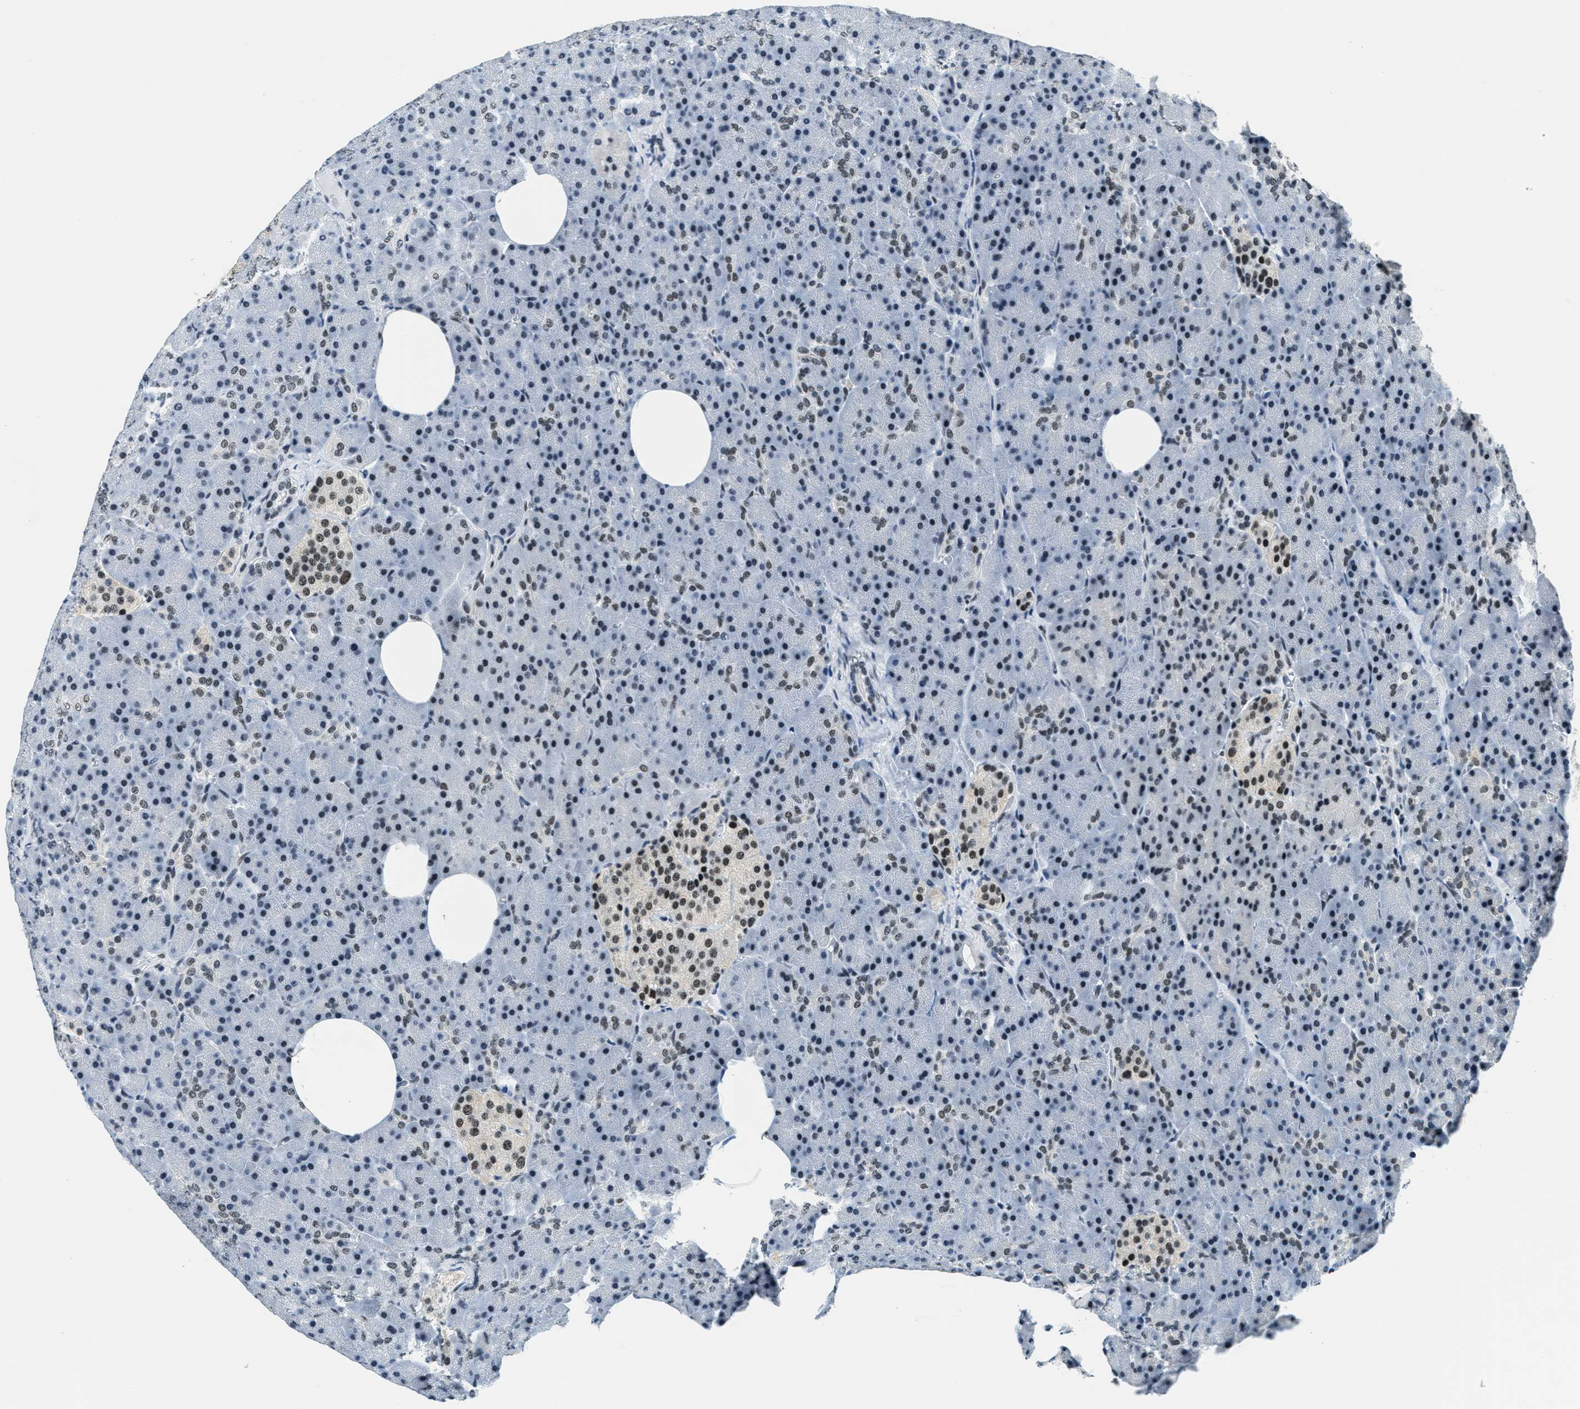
{"staining": {"intensity": "moderate", "quantity": "25%-75%", "location": "nuclear"}, "tissue": "pancreas", "cell_type": "Exocrine glandular cells", "image_type": "normal", "snomed": [{"axis": "morphology", "description": "Normal tissue, NOS"}, {"axis": "topography", "description": "Pancreas"}], "caption": "Immunohistochemistry (IHC) (DAB) staining of normal pancreas exhibits moderate nuclear protein staining in about 25%-75% of exocrine glandular cells. The staining was performed using DAB (3,3'-diaminobenzidine) to visualize the protein expression in brown, while the nuclei were stained in blue with hematoxylin (Magnification: 20x).", "gene": "SSB", "patient": {"sex": "female", "age": 35}}